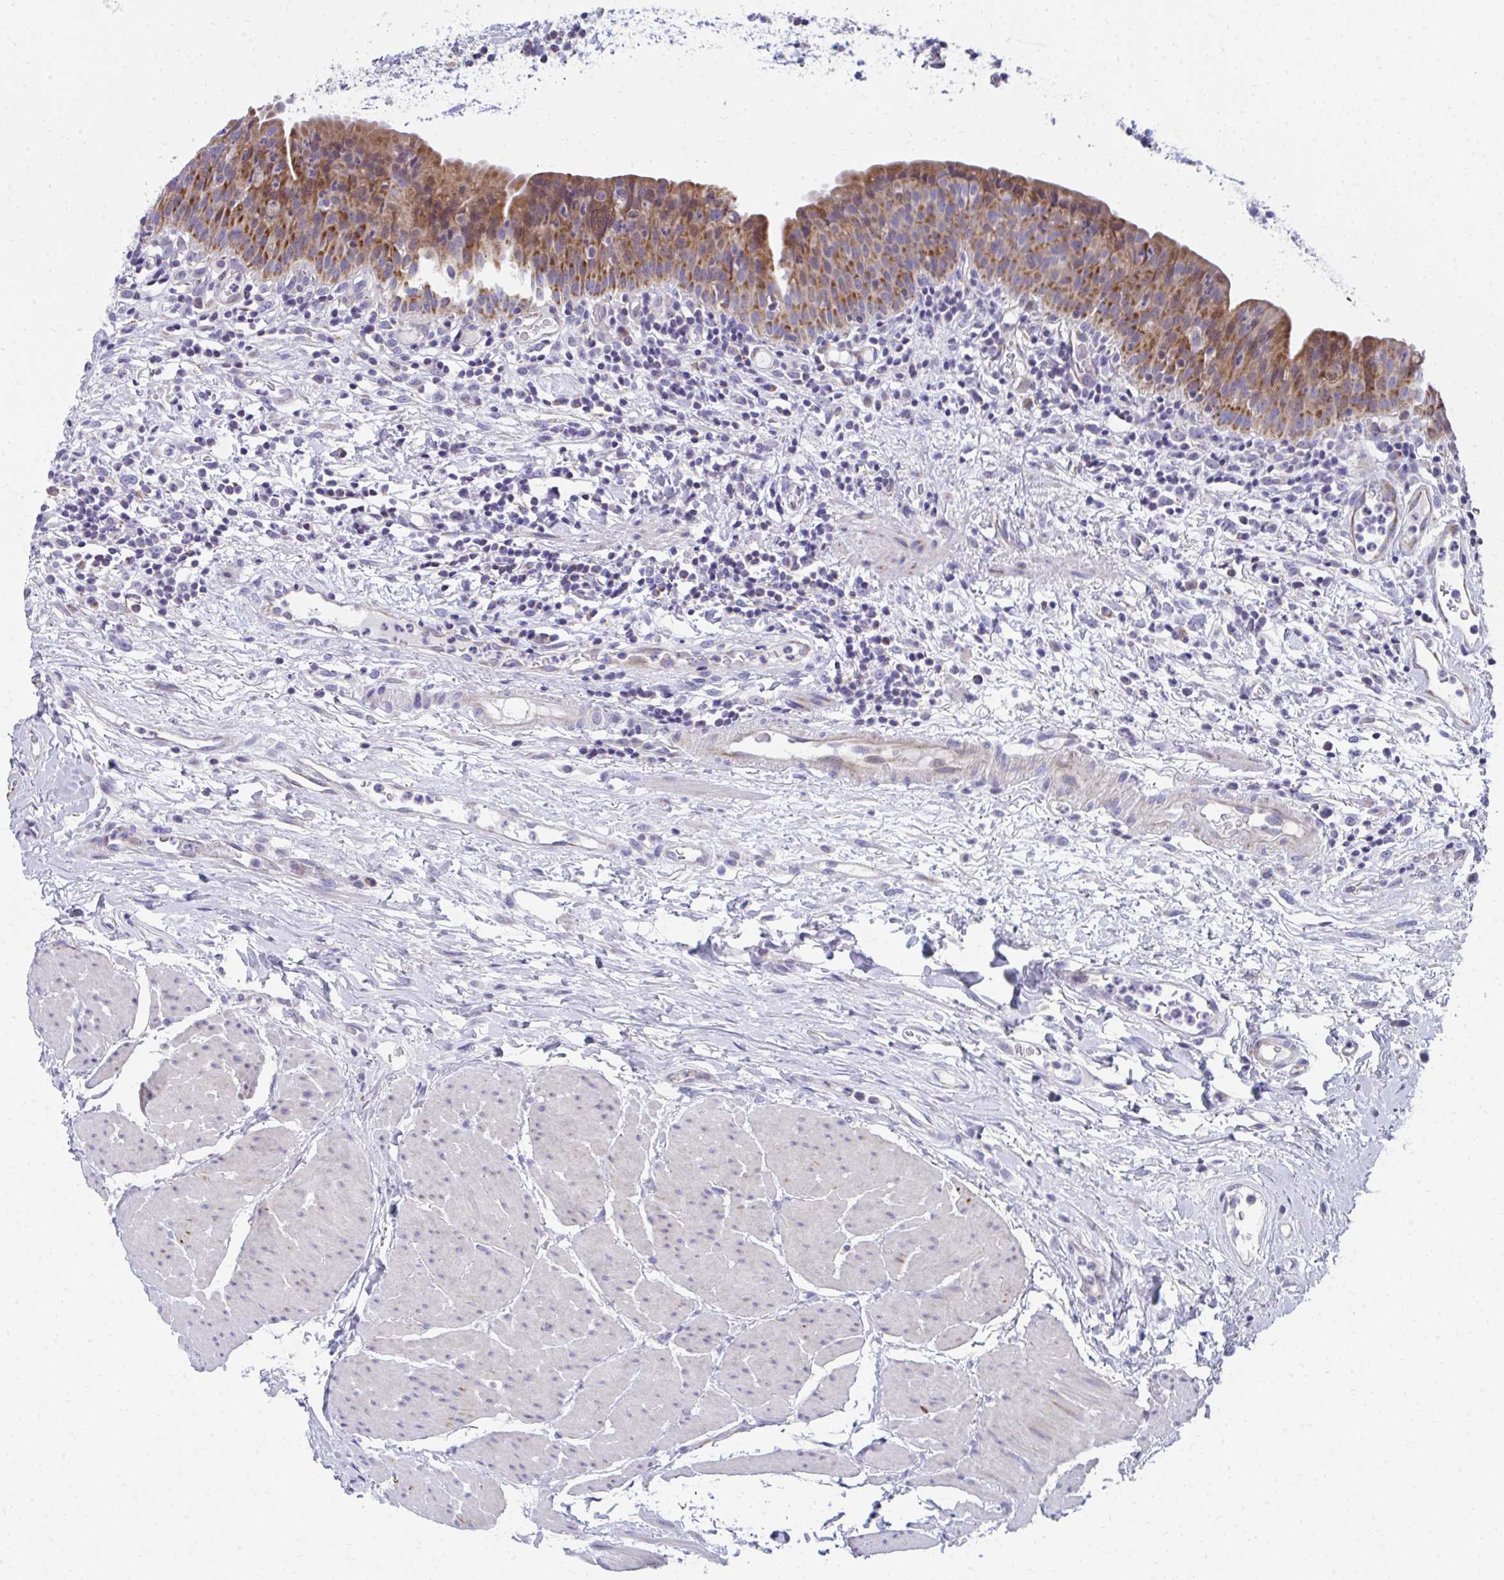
{"staining": {"intensity": "strong", "quantity": ">75%", "location": "cytoplasmic/membranous"}, "tissue": "urinary bladder", "cell_type": "Urothelial cells", "image_type": "normal", "snomed": [{"axis": "morphology", "description": "Normal tissue, NOS"}, {"axis": "morphology", "description": "Inflammation, NOS"}, {"axis": "topography", "description": "Urinary bladder"}], "caption": "Immunohistochemical staining of normal urinary bladder reveals strong cytoplasmic/membranous protein staining in approximately >75% of urothelial cells.", "gene": "IL37", "patient": {"sex": "male", "age": 57}}